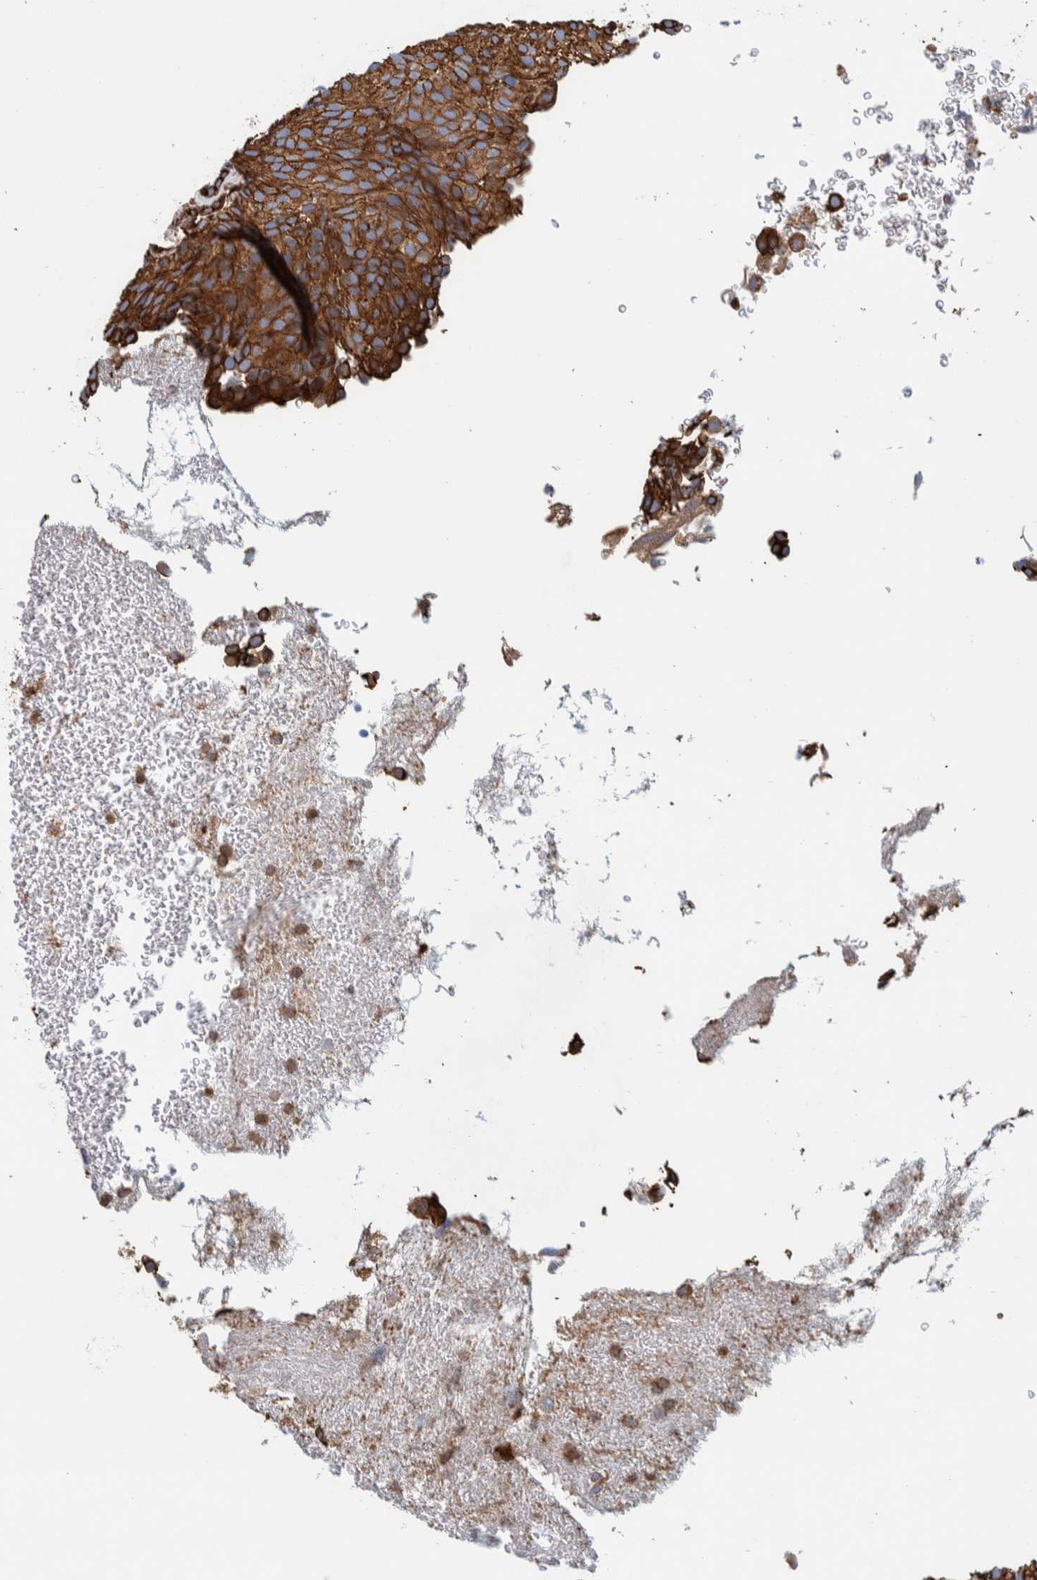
{"staining": {"intensity": "strong", "quantity": ">75%", "location": "cytoplasmic/membranous"}, "tissue": "urothelial cancer", "cell_type": "Tumor cells", "image_type": "cancer", "snomed": [{"axis": "morphology", "description": "Urothelial carcinoma, Low grade"}, {"axis": "topography", "description": "Urinary bladder"}], "caption": "A brown stain labels strong cytoplasmic/membranous expression of a protein in human urothelial cancer tumor cells.", "gene": "PKD1L1", "patient": {"sex": "male", "age": 78}}